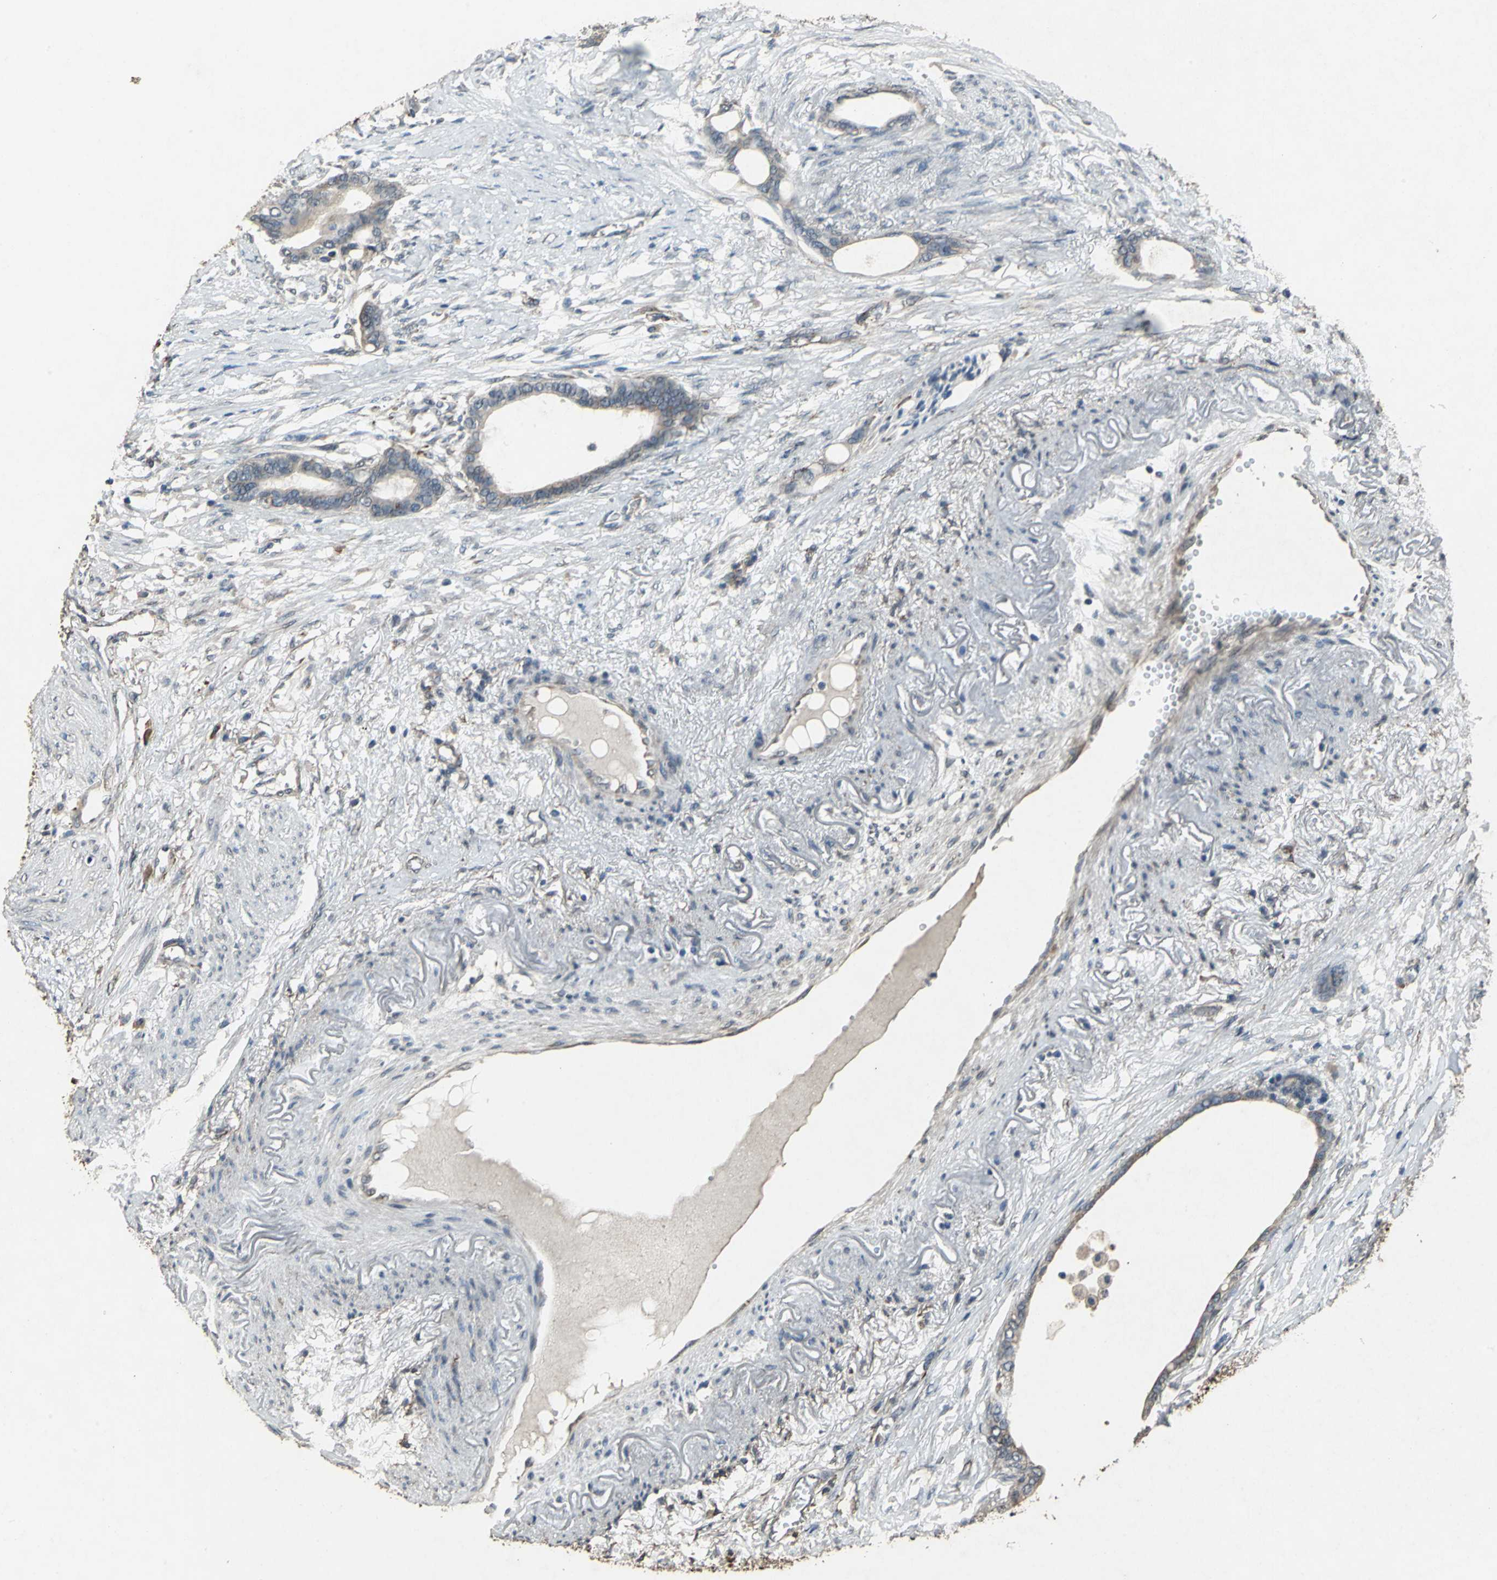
{"staining": {"intensity": "weak", "quantity": ">75%", "location": "cytoplasmic/membranous"}, "tissue": "stomach cancer", "cell_type": "Tumor cells", "image_type": "cancer", "snomed": [{"axis": "morphology", "description": "Adenocarcinoma, NOS"}, {"axis": "topography", "description": "Stomach"}], "caption": "Immunohistochemical staining of stomach adenocarcinoma displays low levels of weak cytoplasmic/membranous protein staining in approximately >75% of tumor cells. Nuclei are stained in blue.", "gene": "SEPTIN4", "patient": {"sex": "female", "age": 75}}